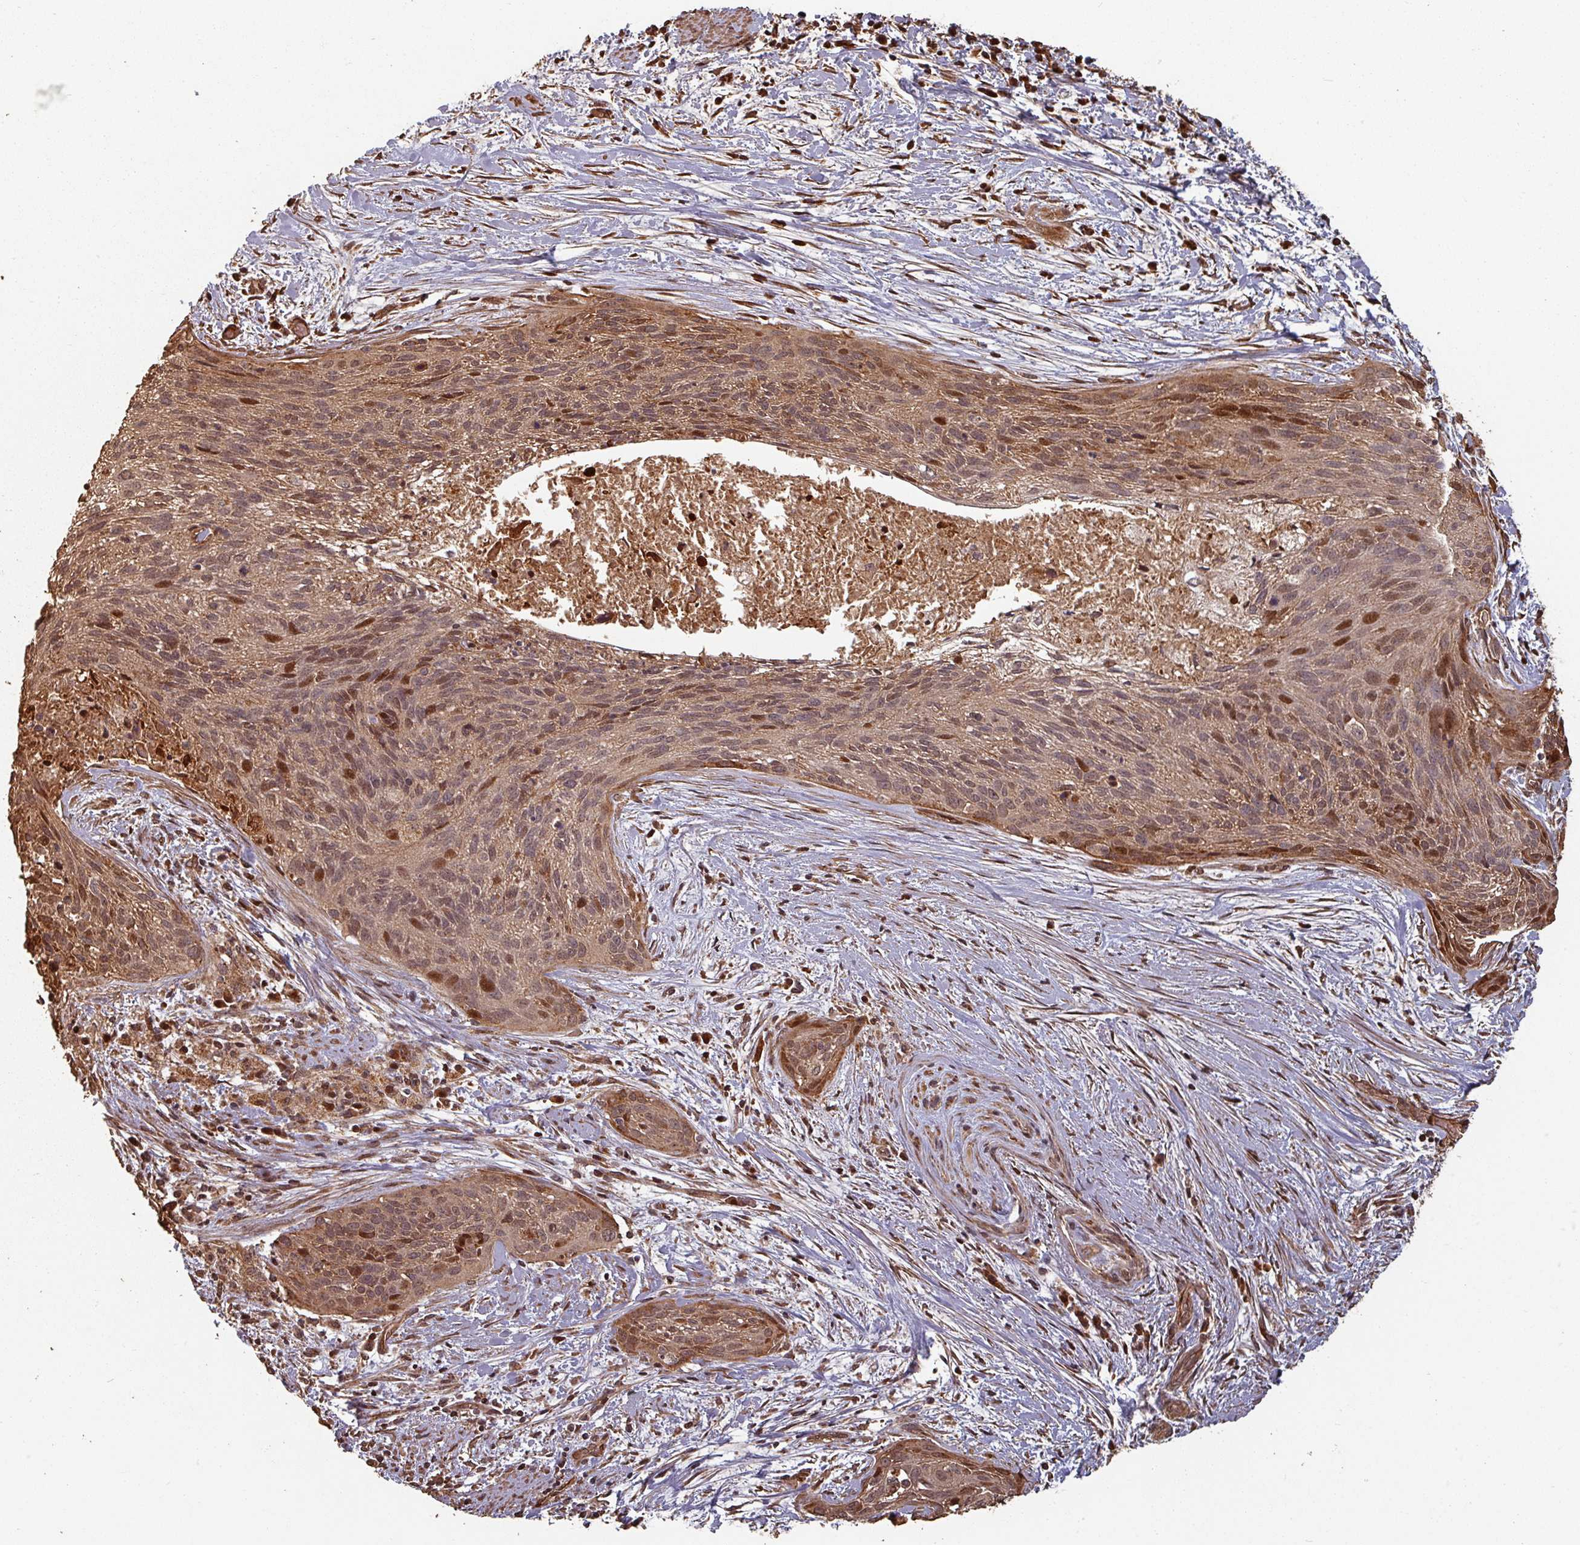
{"staining": {"intensity": "moderate", "quantity": ">75%", "location": "cytoplasmic/membranous,nuclear"}, "tissue": "cervical cancer", "cell_type": "Tumor cells", "image_type": "cancer", "snomed": [{"axis": "morphology", "description": "Squamous cell carcinoma, NOS"}, {"axis": "topography", "description": "Cervix"}], "caption": "Immunohistochemical staining of squamous cell carcinoma (cervical) shows medium levels of moderate cytoplasmic/membranous and nuclear protein expression in about >75% of tumor cells.", "gene": "EID1", "patient": {"sex": "female", "age": 55}}